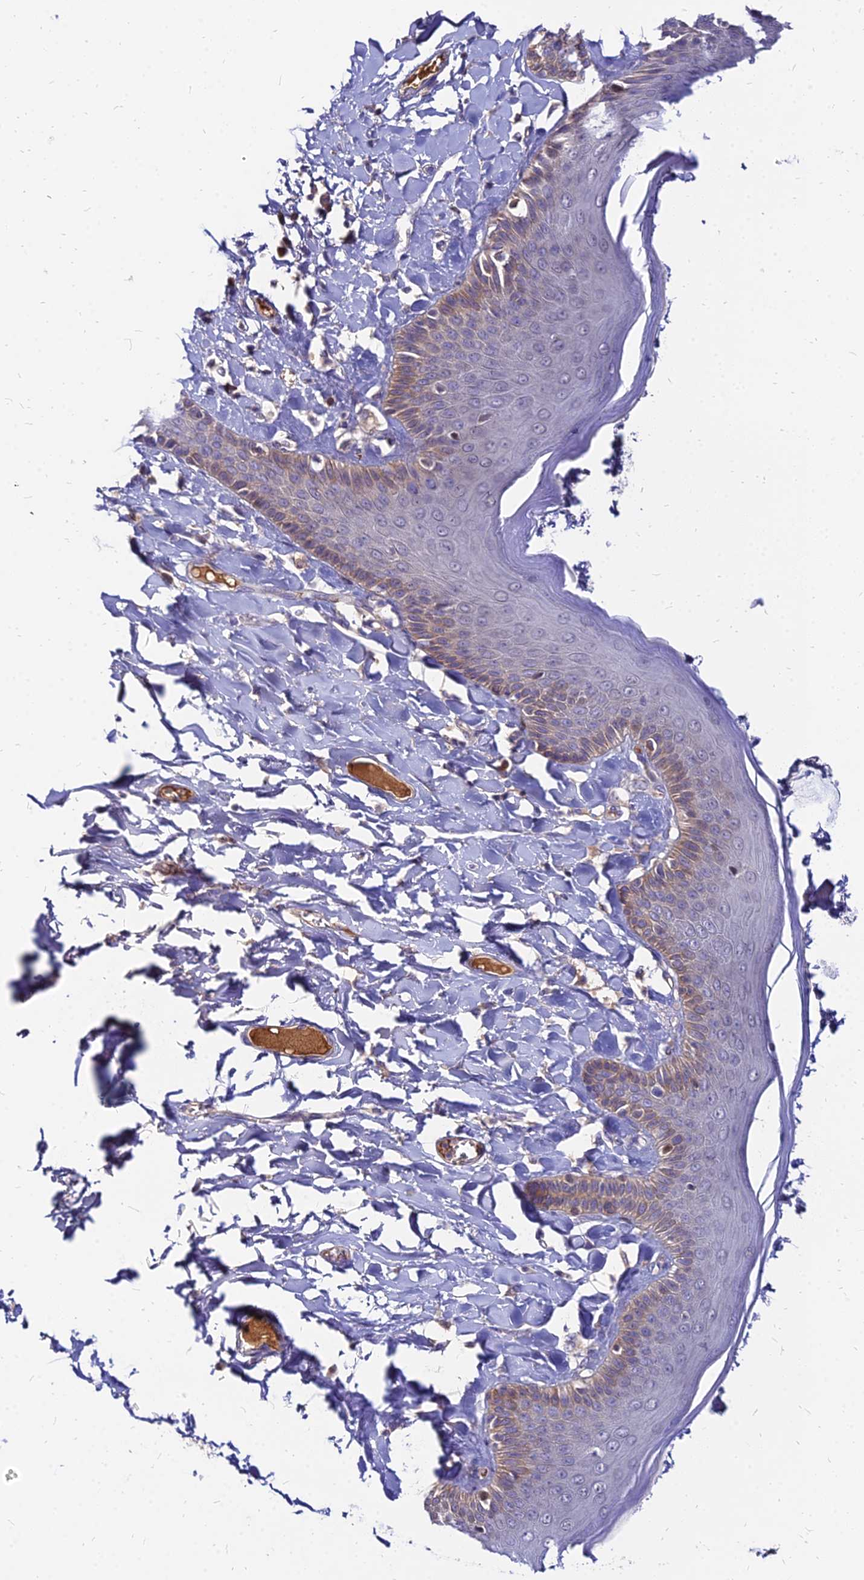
{"staining": {"intensity": "weak", "quantity": "<25%", "location": "cytoplasmic/membranous"}, "tissue": "skin", "cell_type": "Epidermal cells", "image_type": "normal", "snomed": [{"axis": "morphology", "description": "Normal tissue, NOS"}, {"axis": "topography", "description": "Anal"}], "caption": "This is a photomicrograph of immunohistochemistry staining of normal skin, which shows no expression in epidermal cells. The staining was performed using DAB (3,3'-diaminobenzidine) to visualize the protein expression in brown, while the nuclei were stained in blue with hematoxylin (Magnification: 20x).", "gene": "ACSM6", "patient": {"sex": "male", "age": 69}}